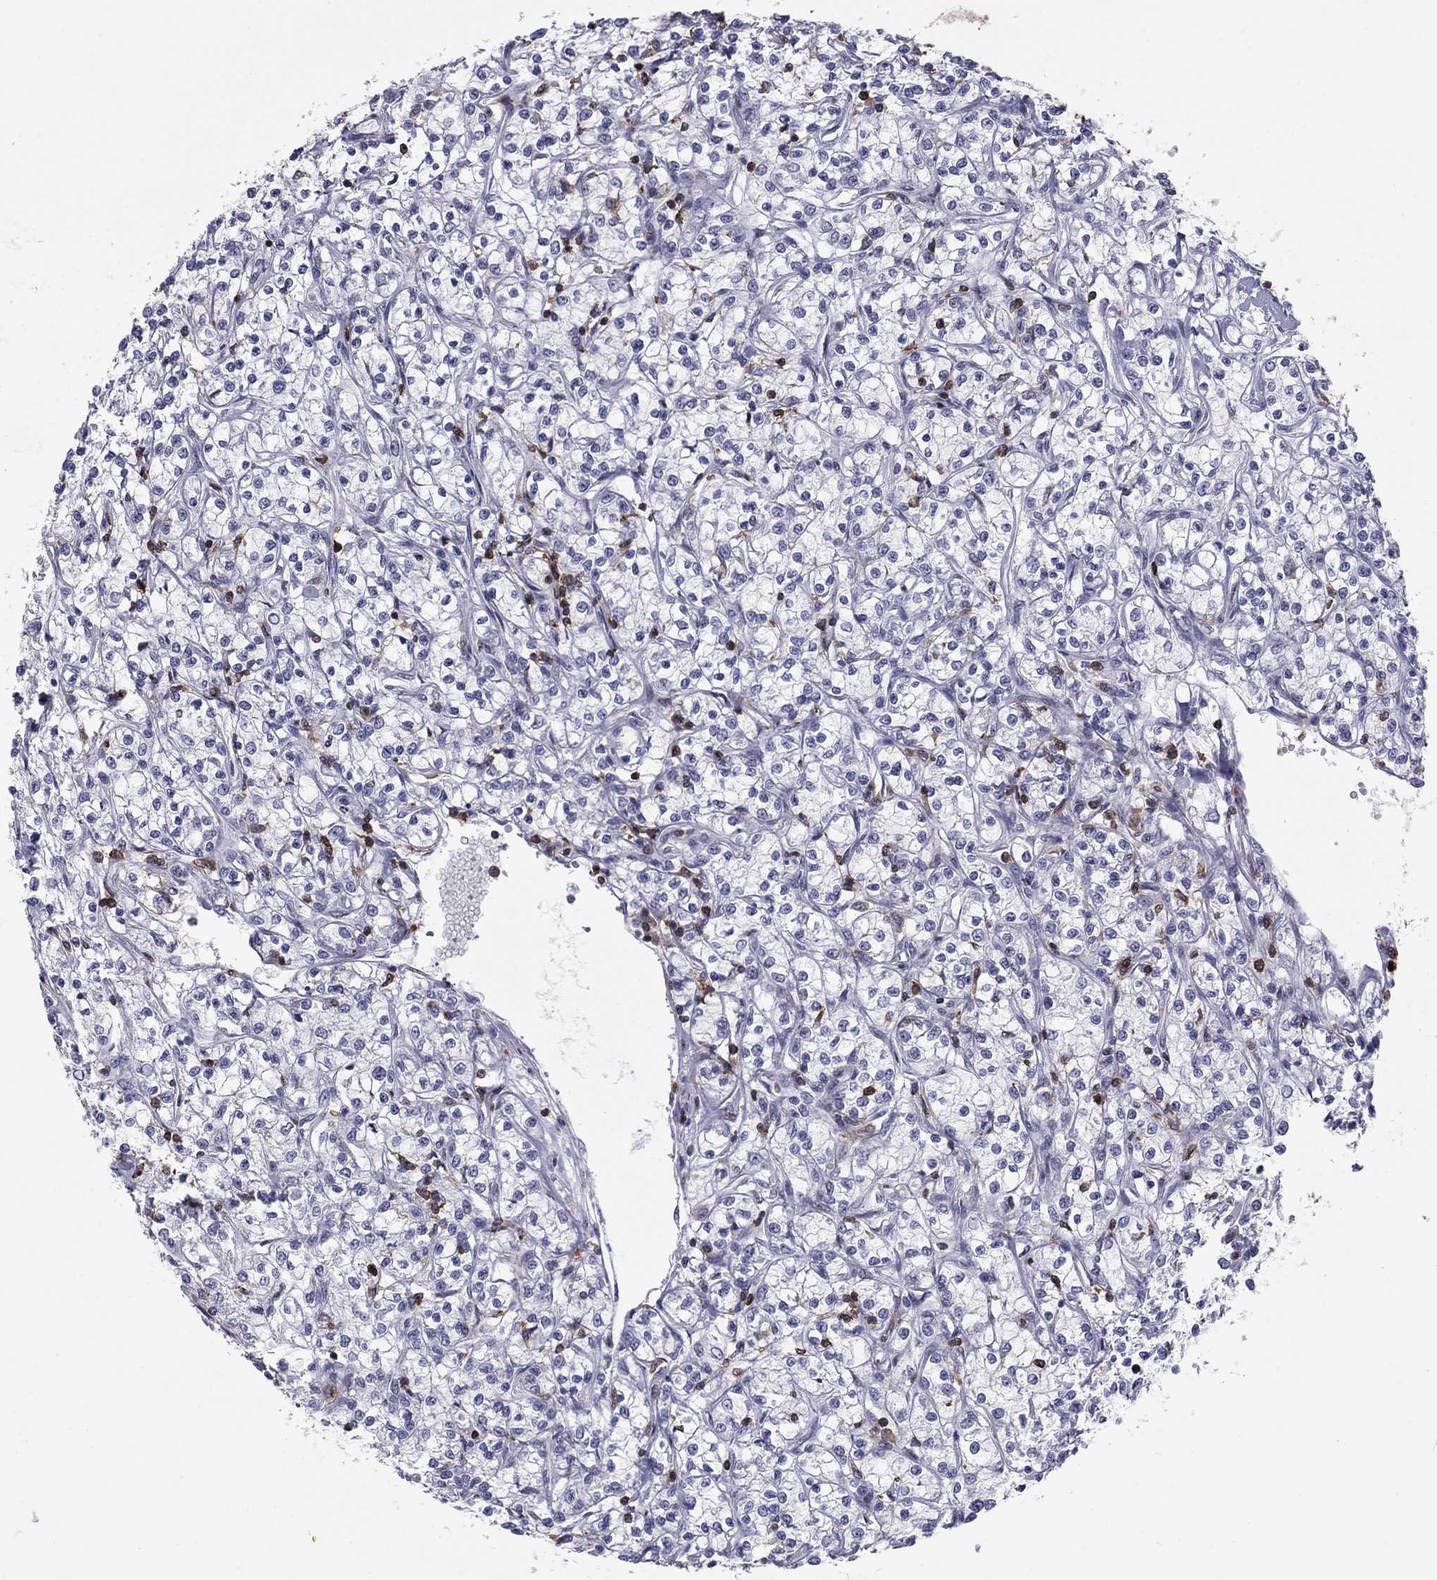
{"staining": {"intensity": "negative", "quantity": "none", "location": "none"}, "tissue": "renal cancer", "cell_type": "Tumor cells", "image_type": "cancer", "snomed": [{"axis": "morphology", "description": "Adenocarcinoma, NOS"}, {"axis": "topography", "description": "Kidney"}], "caption": "The immunohistochemistry (IHC) micrograph has no significant positivity in tumor cells of renal cancer (adenocarcinoma) tissue.", "gene": "ARHGAP27", "patient": {"sex": "female", "age": 59}}